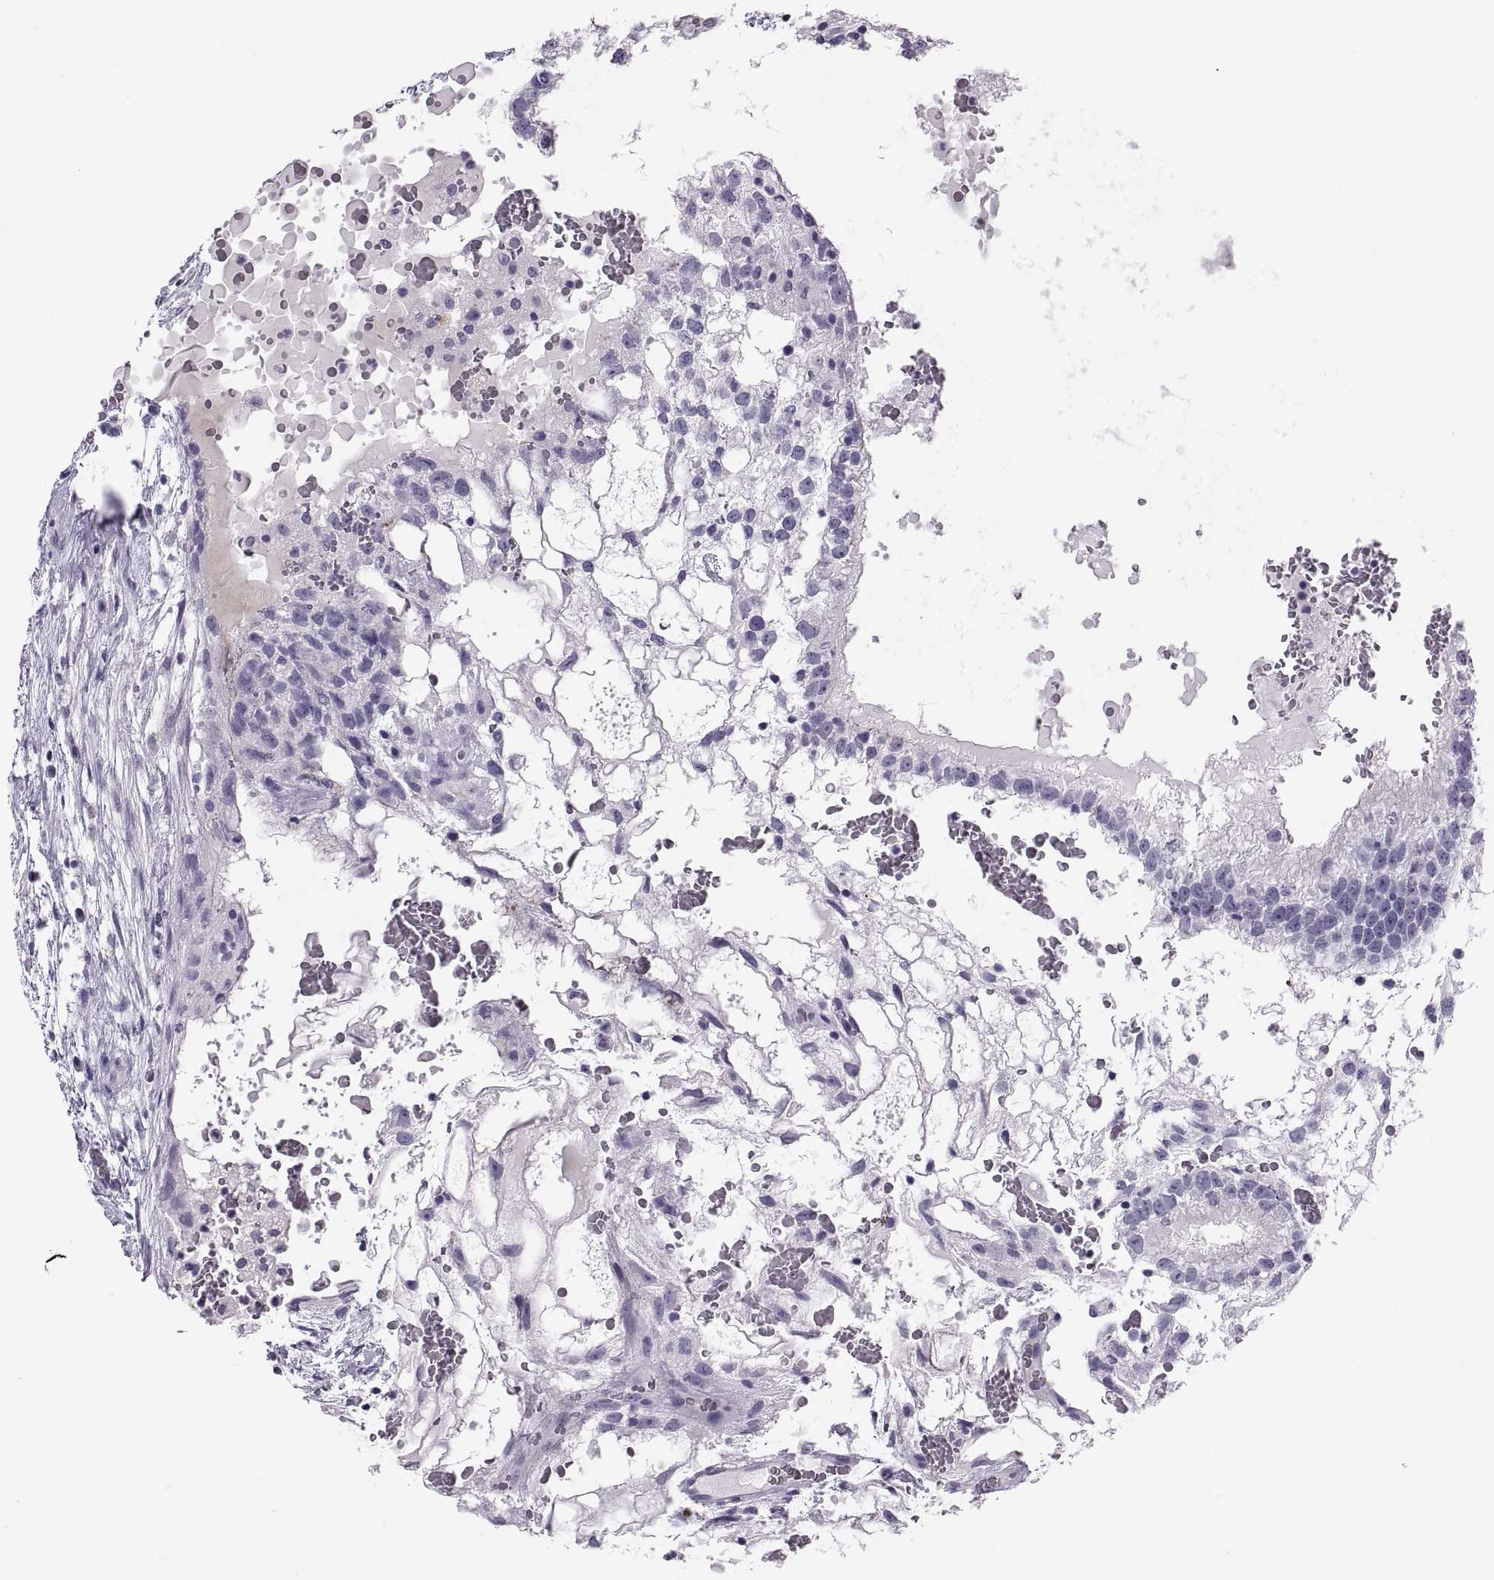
{"staining": {"intensity": "negative", "quantity": "none", "location": "none"}, "tissue": "testis cancer", "cell_type": "Tumor cells", "image_type": "cancer", "snomed": [{"axis": "morphology", "description": "Normal tissue, NOS"}, {"axis": "morphology", "description": "Carcinoma, Embryonal, NOS"}, {"axis": "topography", "description": "Testis"}], "caption": "Immunohistochemistry (IHC) histopathology image of testis cancer (embryonal carcinoma) stained for a protein (brown), which displays no positivity in tumor cells.", "gene": "QRICH2", "patient": {"sex": "male", "age": 32}}